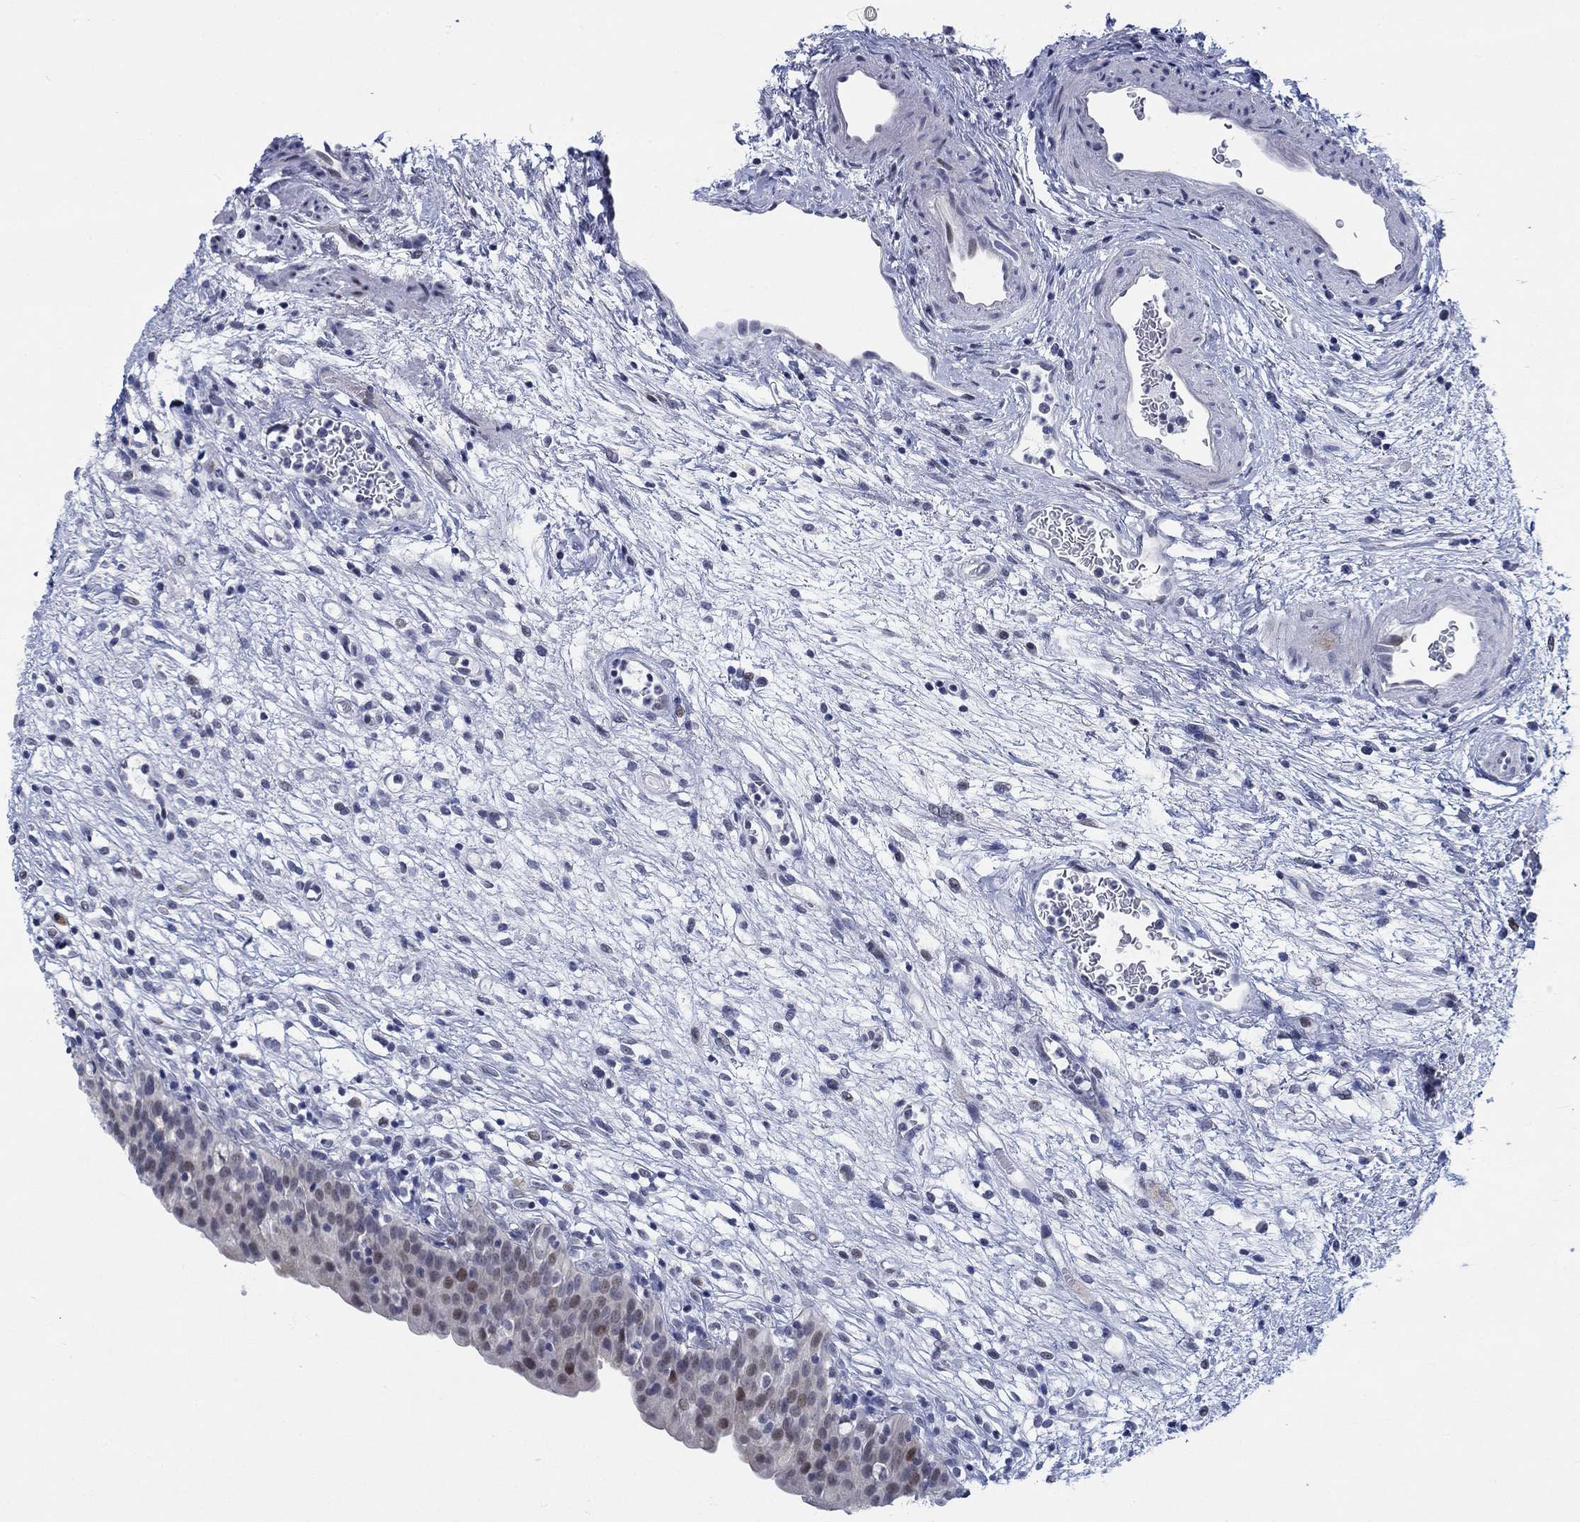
{"staining": {"intensity": "moderate", "quantity": "<25%", "location": "nuclear"}, "tissue": "urinary bladder", "cell_type": "Urothelial cells", "image_type": "normal", "snomed": [{"axis": "morphology", "description": "Normal tissue, NOS"}, {"axis": "topography", "description": "Urinary bladder"}], "caption": "Protein staining of normal urinary bladder demonstrates moderate nuclear staining in approximately <25% of urothelial cells.", "gene": "NEU3", "patient": {"sex": "male", "age": 76}}